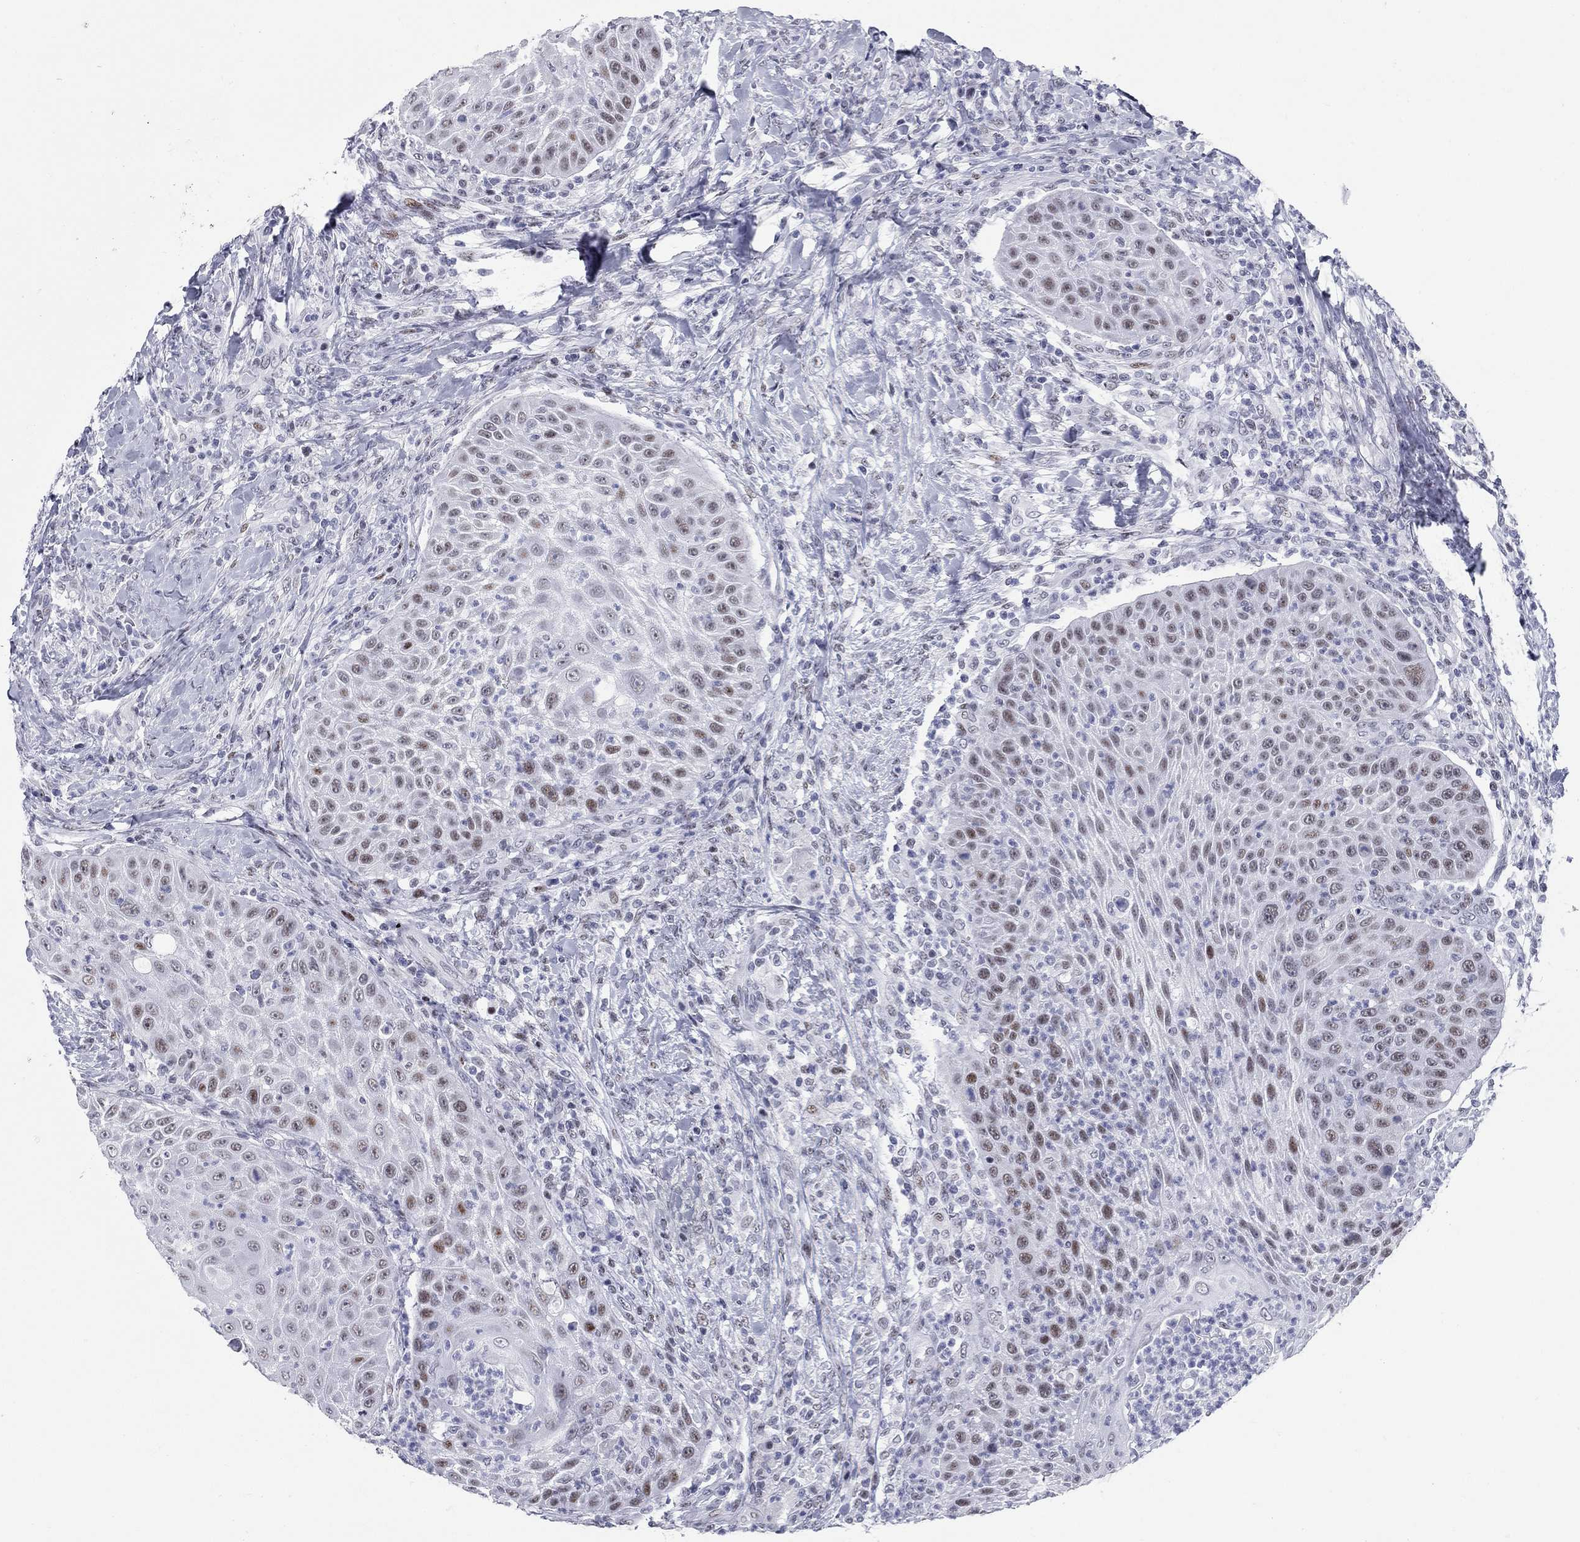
{"staining": {"intensity": "moderate", "quantity": "<25%", "location": "nuclear"}, "tissue": "head and neck cancer", "cell_type": "Tumor cells", "image_type": "cancer", "snomed": [{"axis": "morphology", "description": "Squamous cell carcinoma, NOS"}, {"axis": "topography", "description": "Head-Neck"}], "caption": "Human squamous cell carcinoma (head and neck) stained for a protein (brown) reveals moderate nuclear positive expression in about <25% of tumor cells.", "gene": "ASF1B", "patient": {"sex": "male", "age": 69}}